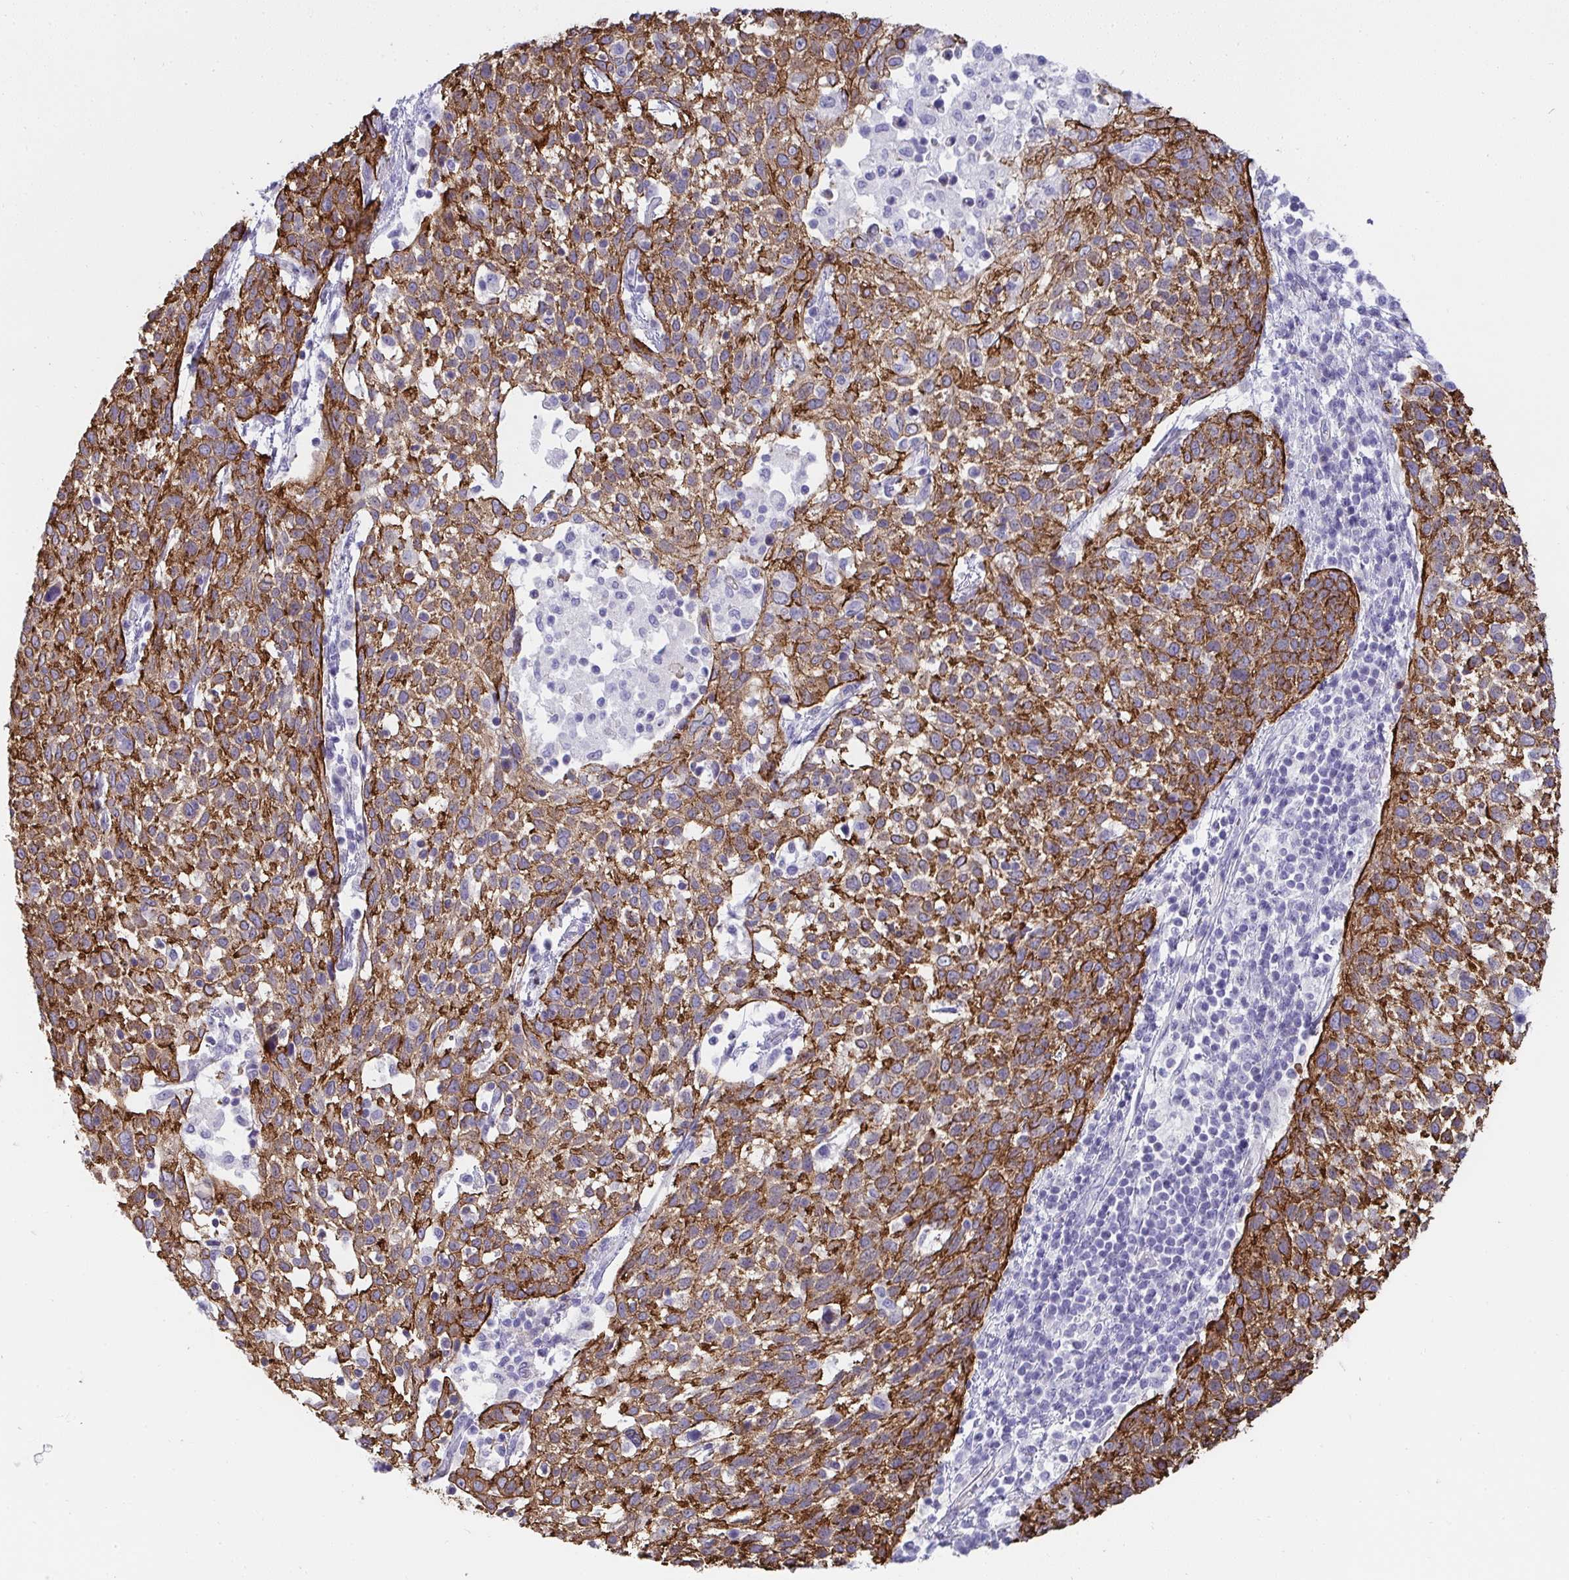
{"staining": {"intensity": "moderate", "quantity": ">75%", "location": "cytoplasmic/membranous"}, "tissue": "cervical cancer", "cell_type": "Tumor cells", "image_type": "cancer", "snomed": [{"axis": "morphology", "description": "Squamous cell carcinoma, NOS"}, {"axis": "topography", "description": "Cervix"}], "caption": "Cervical cancer (squamous cell carcinoma) was stained to show a protein in brown. There is medium levels of moderate cytoplasmic/membranous staining in about >75% of tumor cells.", "gene": "AK5", "patient": {"sex": "female", "age": 61}}